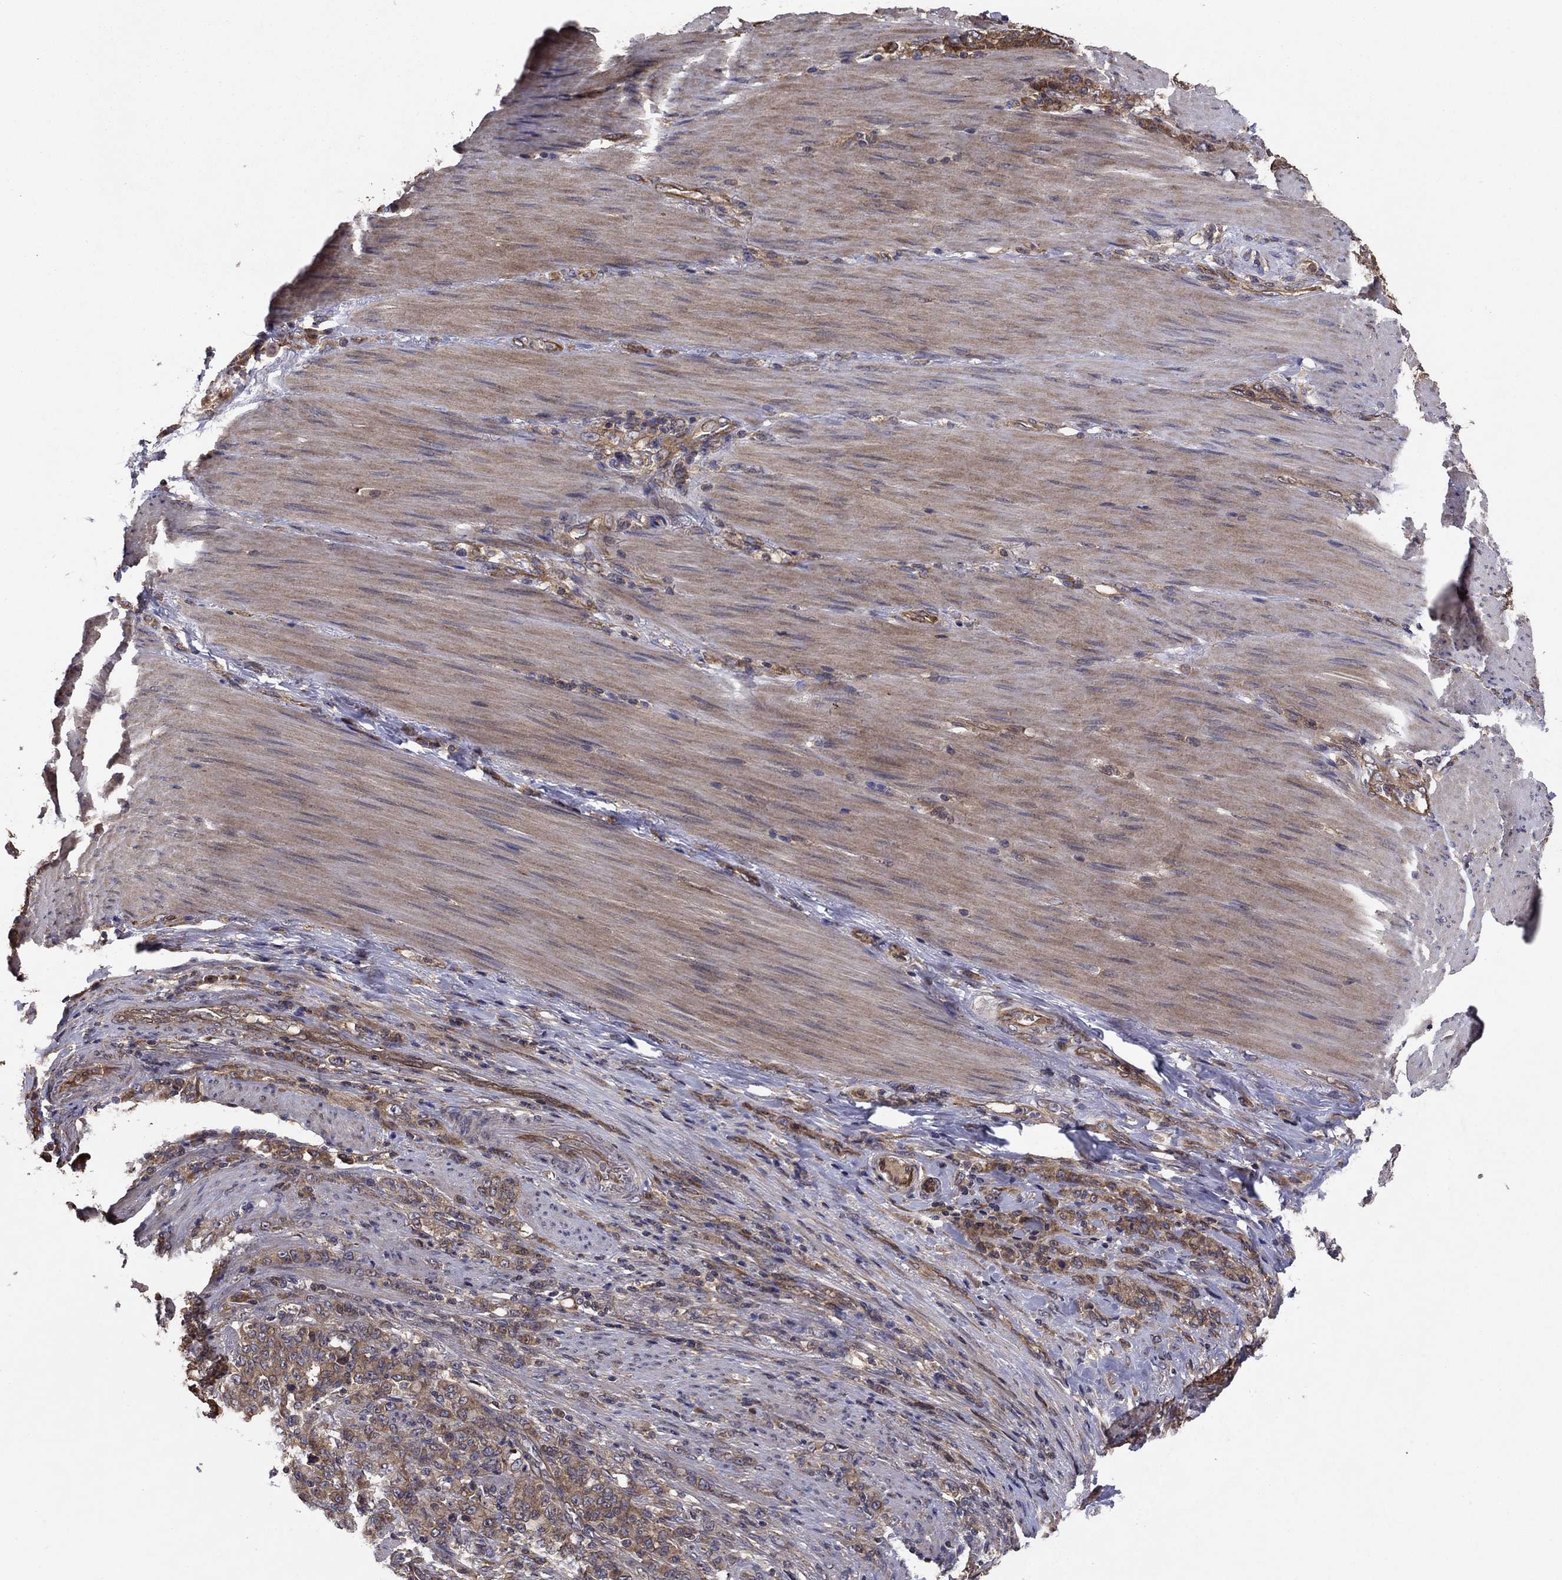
{"staining": {"intensity": "weak", "quantity": "25%-75%", "location": "cytoplasmic/membranous"}, "tissue": "stomach cancer", "cell_type": "Tumor cells", "image_type": "cancer", "snomed": [{"axis": "morphology", "description": "Normal tissue, NOS"}, {"axis": "morphology", "description": "Adenocarcinoma, NOS"}, {"axis": "topography", "description": "Stomach"}], "caption": "Adenocarcinoma (stomach) tissue displays weak cytoplasmic/membranous positivity in approximately 25%-75% of tumor cells, visualized by immunohistochemistry.", "gene": "BABAM2", "patient": {"sex": "female", "age": 79}}